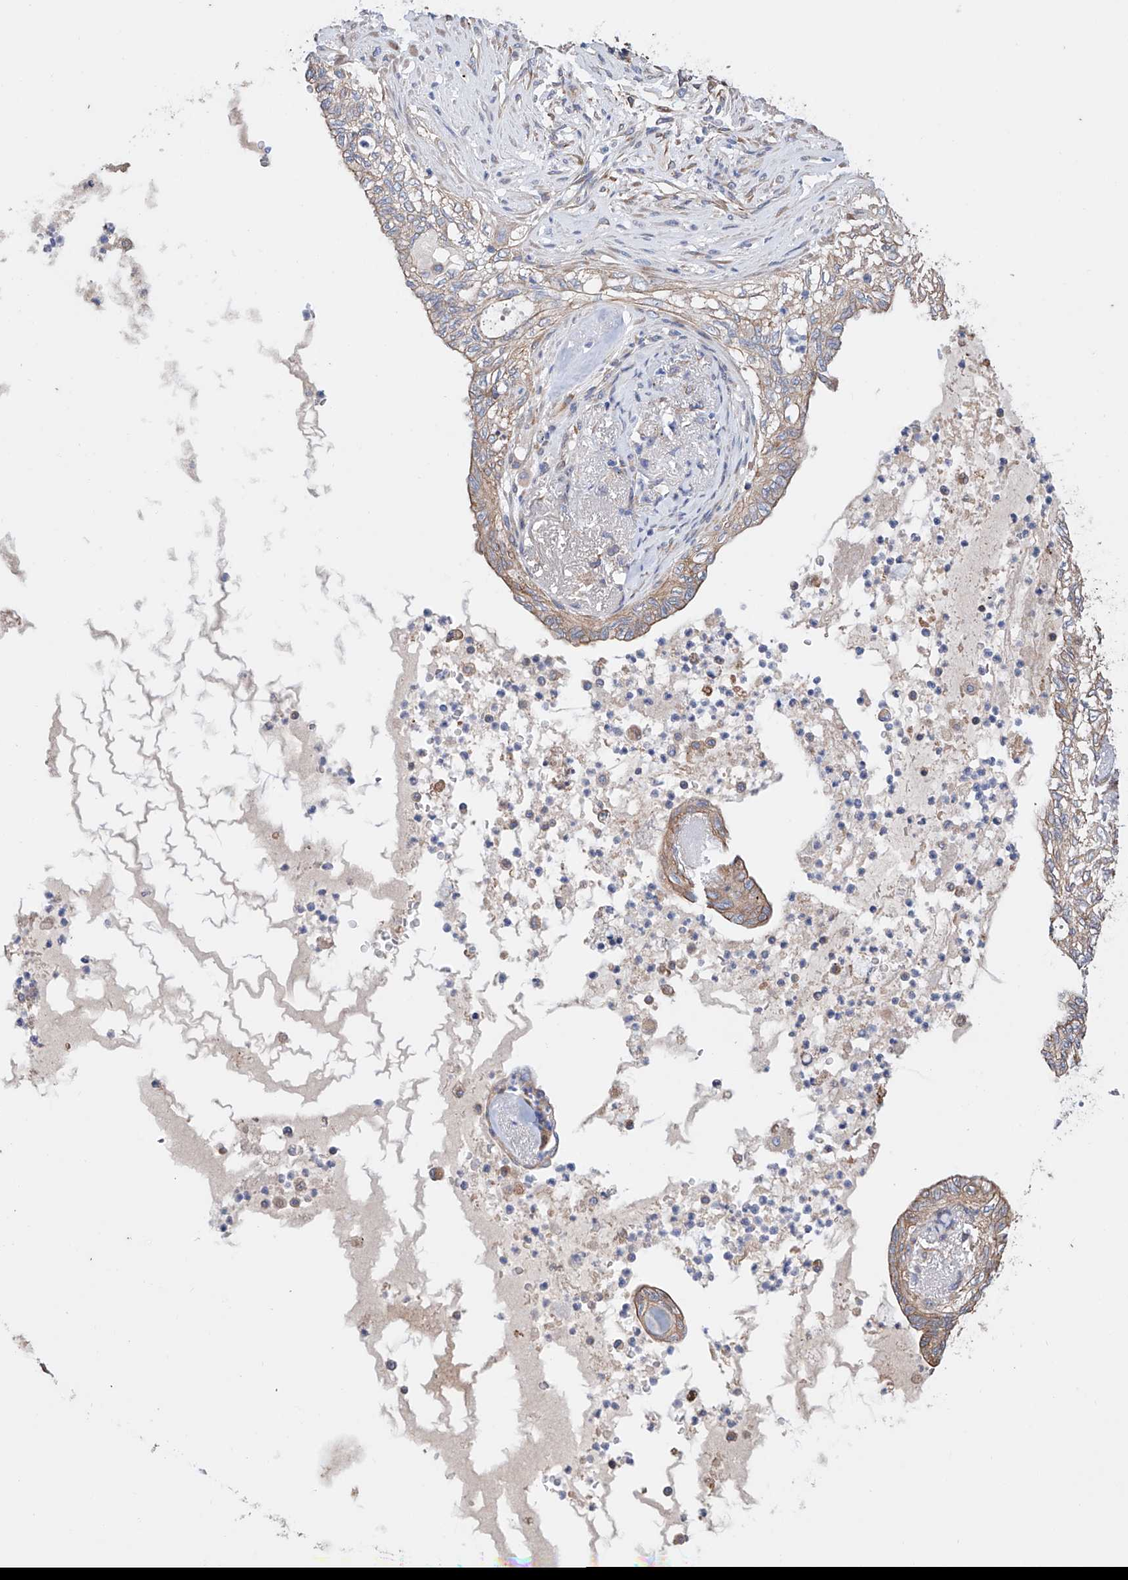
{"staining": {"intensity": "weak", "quantity": ">75%", "location": "cytoplasmic/membranous"}, "tissue": "lung cancer", "cell_type": "Tumor cells", "image_type": "cancer", "snomed": [{"axis": "morphology", "description": "Adenocarcinoma, NOS"}, {"axis": "topography", "description": "Lung"}], "caption": "Protein expression by immunohistochemistry reveals weak cytoplasmic/membranous expression in approximately >75% of tumor cells in lung adenocarcinoma.", "gene": "AFG1L", "patient": {"sex": "female", "age": 70}}